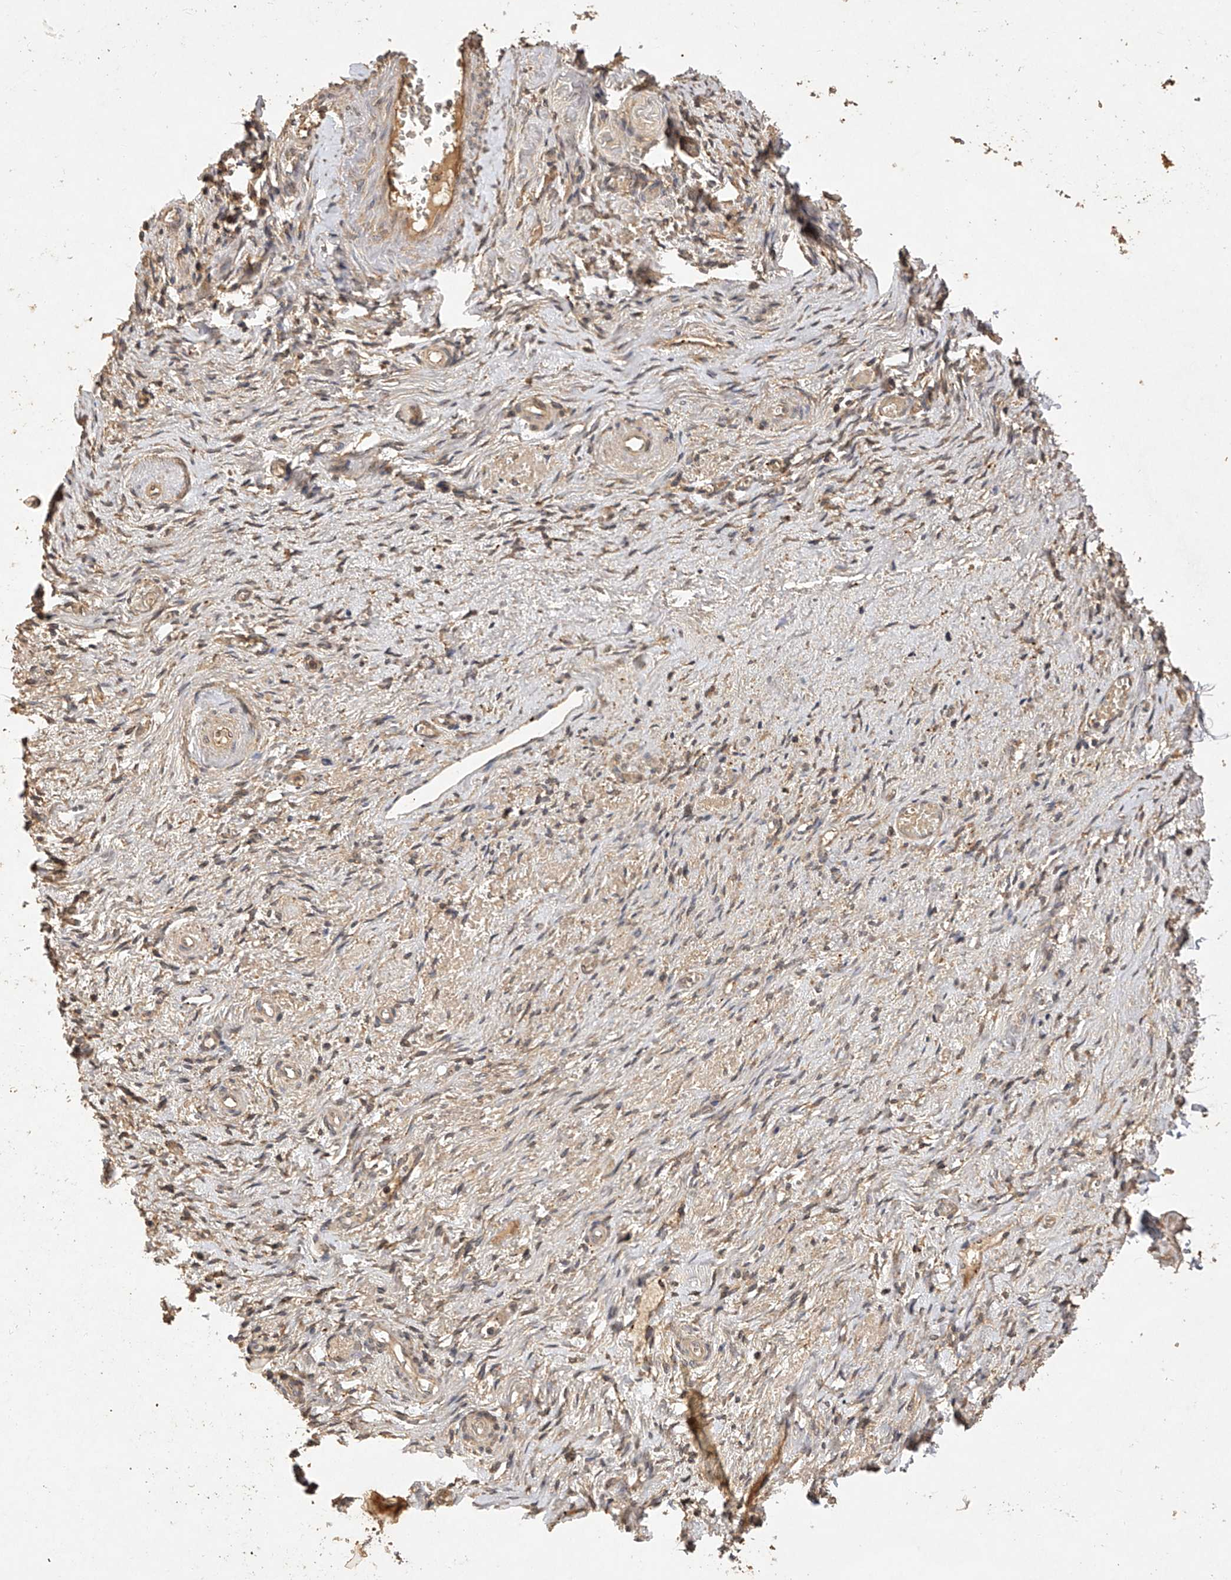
{"staining": {"intensity": "moderate", "quantity": ">75%", "location": "cytoplasmic/membranous"}, "tissue": "adipose tissue", "cell_type": "Adipocytes", "image_type": "normal", "snomed": [{"axis": "morphology", "description": "Normal tissue, NOS"}, {"axis": "topography", "description": "Vascular tissue"}, {"axis": "topography", "description": "Fallopian tube"}, {"axis": "topography", "description": "Ovary"}], "caption": "There is medium levels of moderate cytoplasmic/membranous expression in adipocytes of normal adipose tissue, as demonstrated by immunohistochemical staining (brown color).", "gene": "NSMAF", "patient": {"sex": "female", "age": 67}}